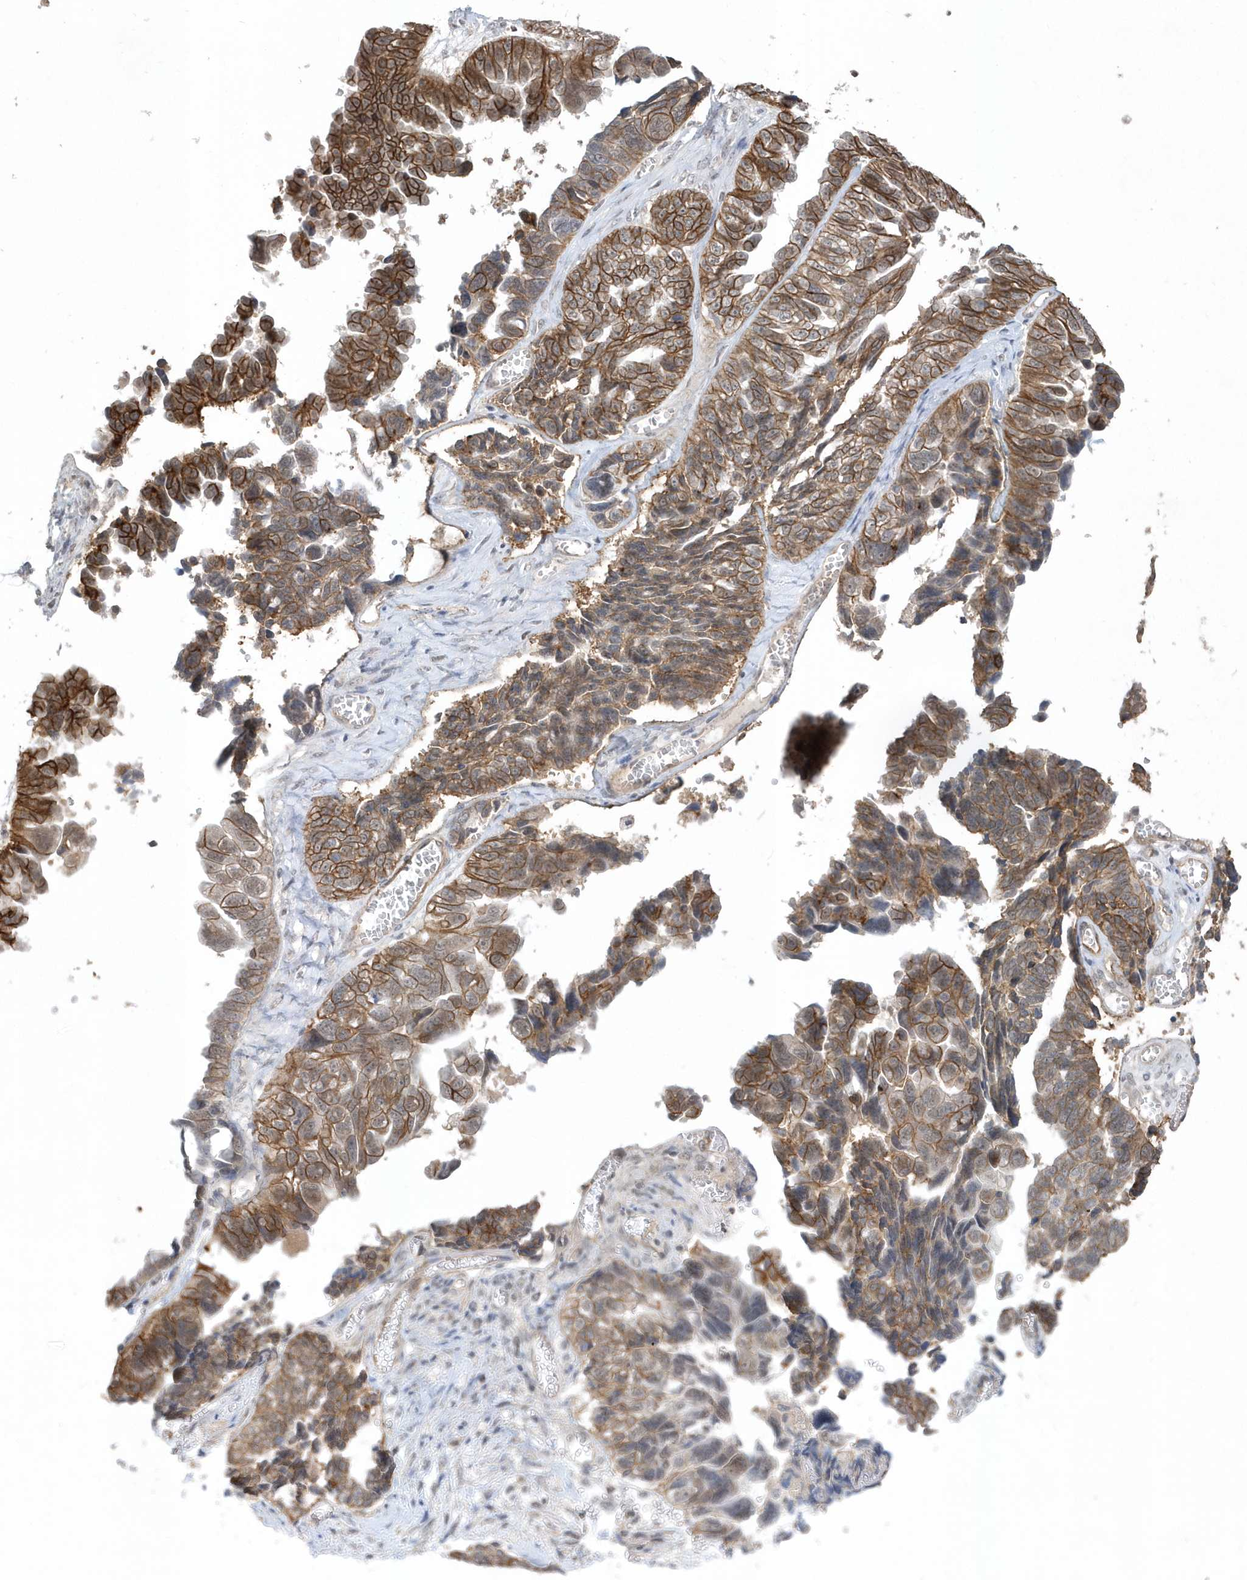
{"staining": {"intensity": "moderate", "quantity": ">75%", "location": "cytoplasmic/membranous"}, "tissue": "ovarian cancer", "cell_type": "Tumor cells", "image_type": "cancer", "snomed": [{"axis": "morphology", "description": "Cystadenocarcinoma, serous, NOS"}, {"axis": "topography", "description": "Ovary"}], "caption": "Immunohistochemistry histopathology image of neoplastic tissue: human serous cystadenocarcinoma (ovarian) stained using immunohistochemistry displays medium levels of moderate protein expression localized specifically in the cytoplasmic/membranous of tumor cells, appearing as a cytoplasmic/membranous brown color.", "gene": "CRIP3", "patient": {"sex": "female", "age": 79}}